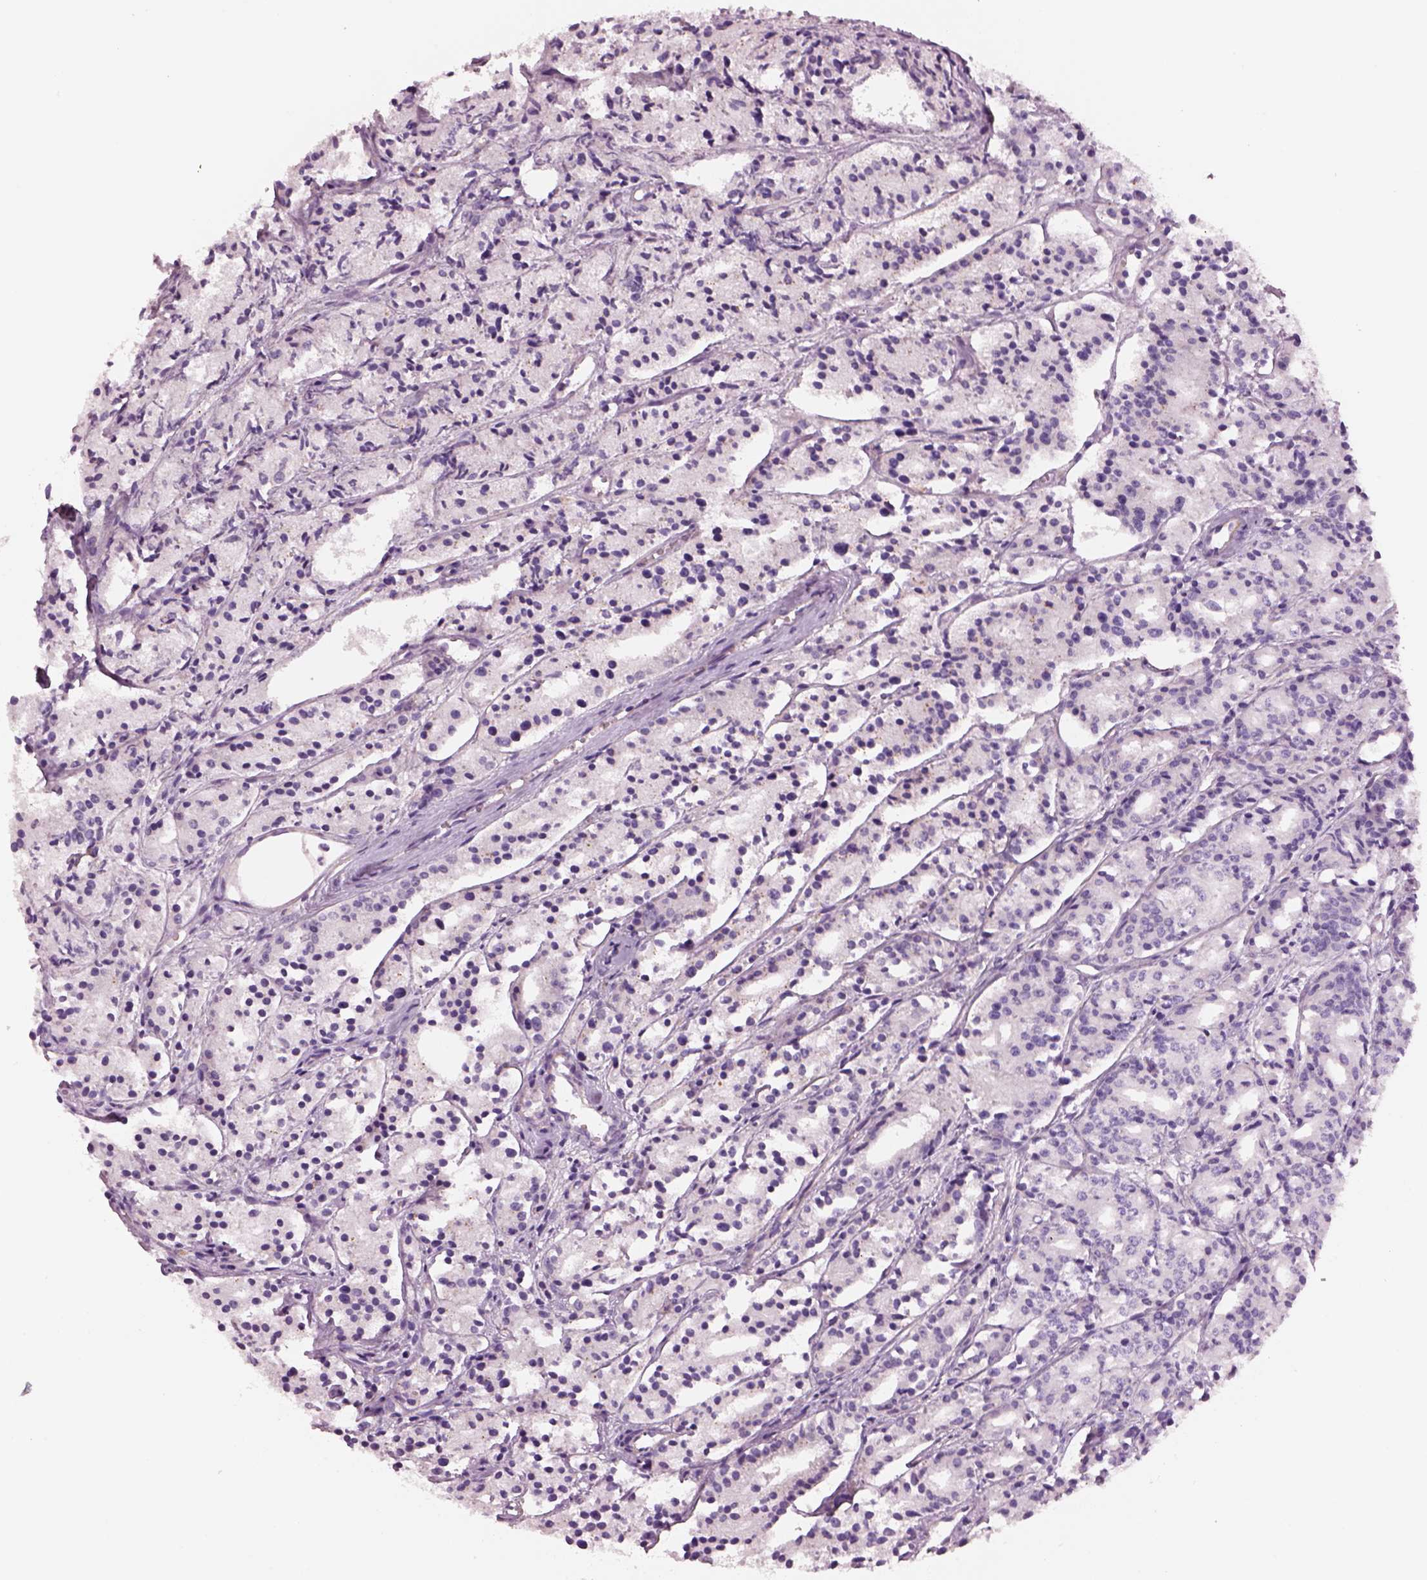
{"staining": {"intensity": "negative", "quantity": "none", "location": "none"}, "tissue": "prostate cancer", "cell_type": "Tumor cells", "image_type": "cancer", "snomed": [{"axis": "morphology", "description": "Adenocarcinoma, Medium grade"}, {"axis": "topography", "description": "Prostate"}], "caption": "There is no significant expression in tumor cells of prostate medium-grade adenocarcinoma.", "gene": "SCML2", "patient": {"sex": "male", "age": 74}}